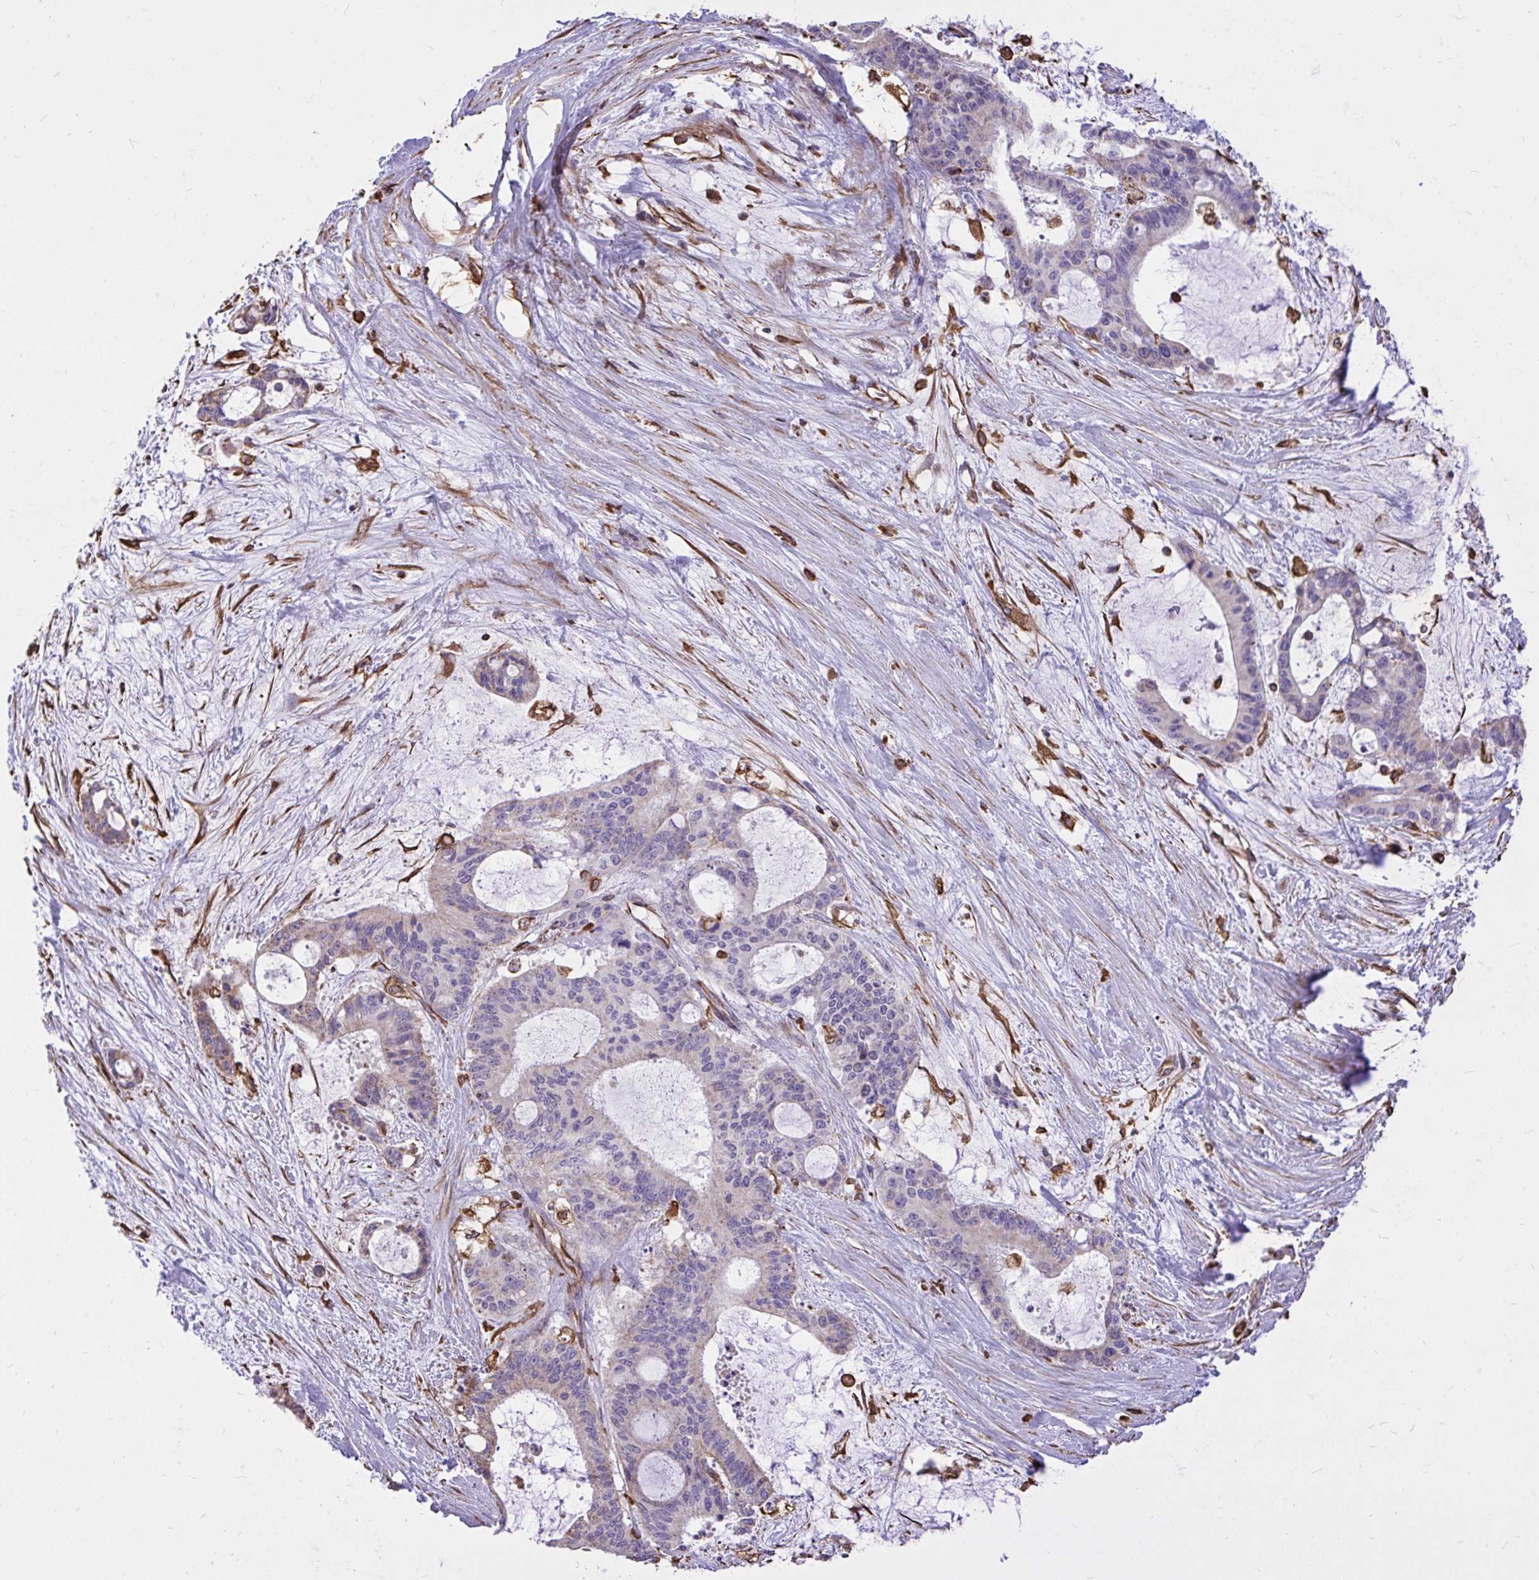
{"staining": {"intensity": "weak", "quantity": "<25%", "location": "cytoplasmic/membranous"}, "tissue": "liver cancer", "cell_type": "Tumor cells", "image_type": "cancer", "snomed": [{"axis": "morphology", "description": "Normal tissue, NOS"}, {"axis": "morphology", "description": "Cholangiocarcinoma"}, {"axis": "topography", "description": "Liver"}, {"axis": "topography", "description": "Peripheral nerve tissue"}], "caption": "Image shows no significant protein positivity in tumor cells of liver cholangiocarcinoma.", "gene": "RNF103", "patient": {"sex": "female", "age": 73}}